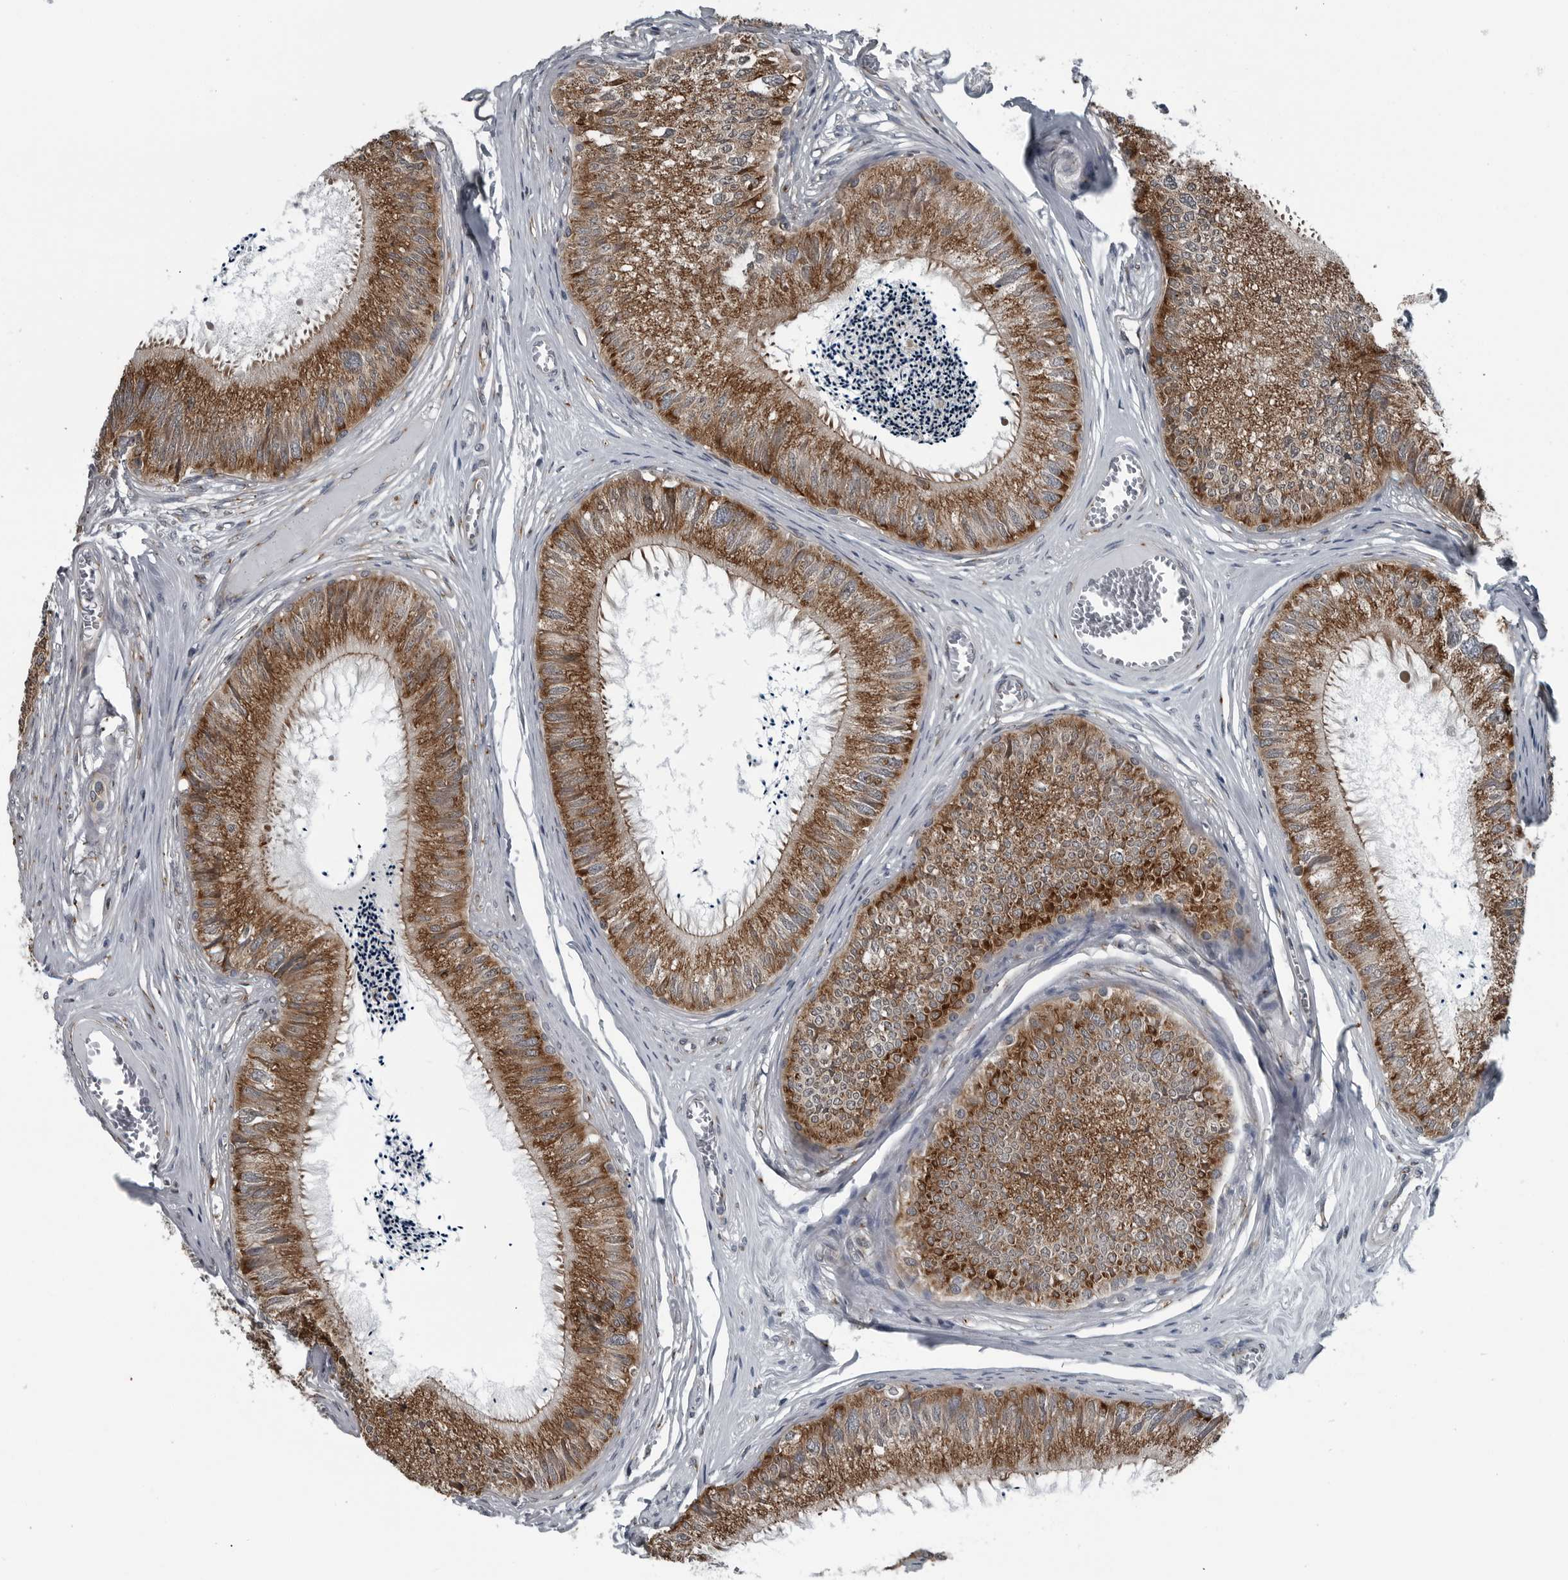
{"staining": {"intensity": "strong", "quantity": ">75%", "location": "cytoplasmic/membranous"}, "tissue": "epididymis", "cell_type": "Glandular cells", "image_type": "normal", "snomed": [{"axis": "morphology", "description": "Normal tissue, NOS"}, {"axis": "topography", "description": "Epididymis"}], "caption": "A high-resolution photomicrograph shows IHC staining of normal epididymis, which reveals strong cytoplasmic/membranous staining in about >75% of glandular cells. The protein of interest is stained brown, and the nuclei are stained in blue (DAB (3,3'-diaminobenzidine) IHC with brightfield microscopy, high magnification).", "gene": "CEP85", "patient": {"sex": "male", "age": 79}}